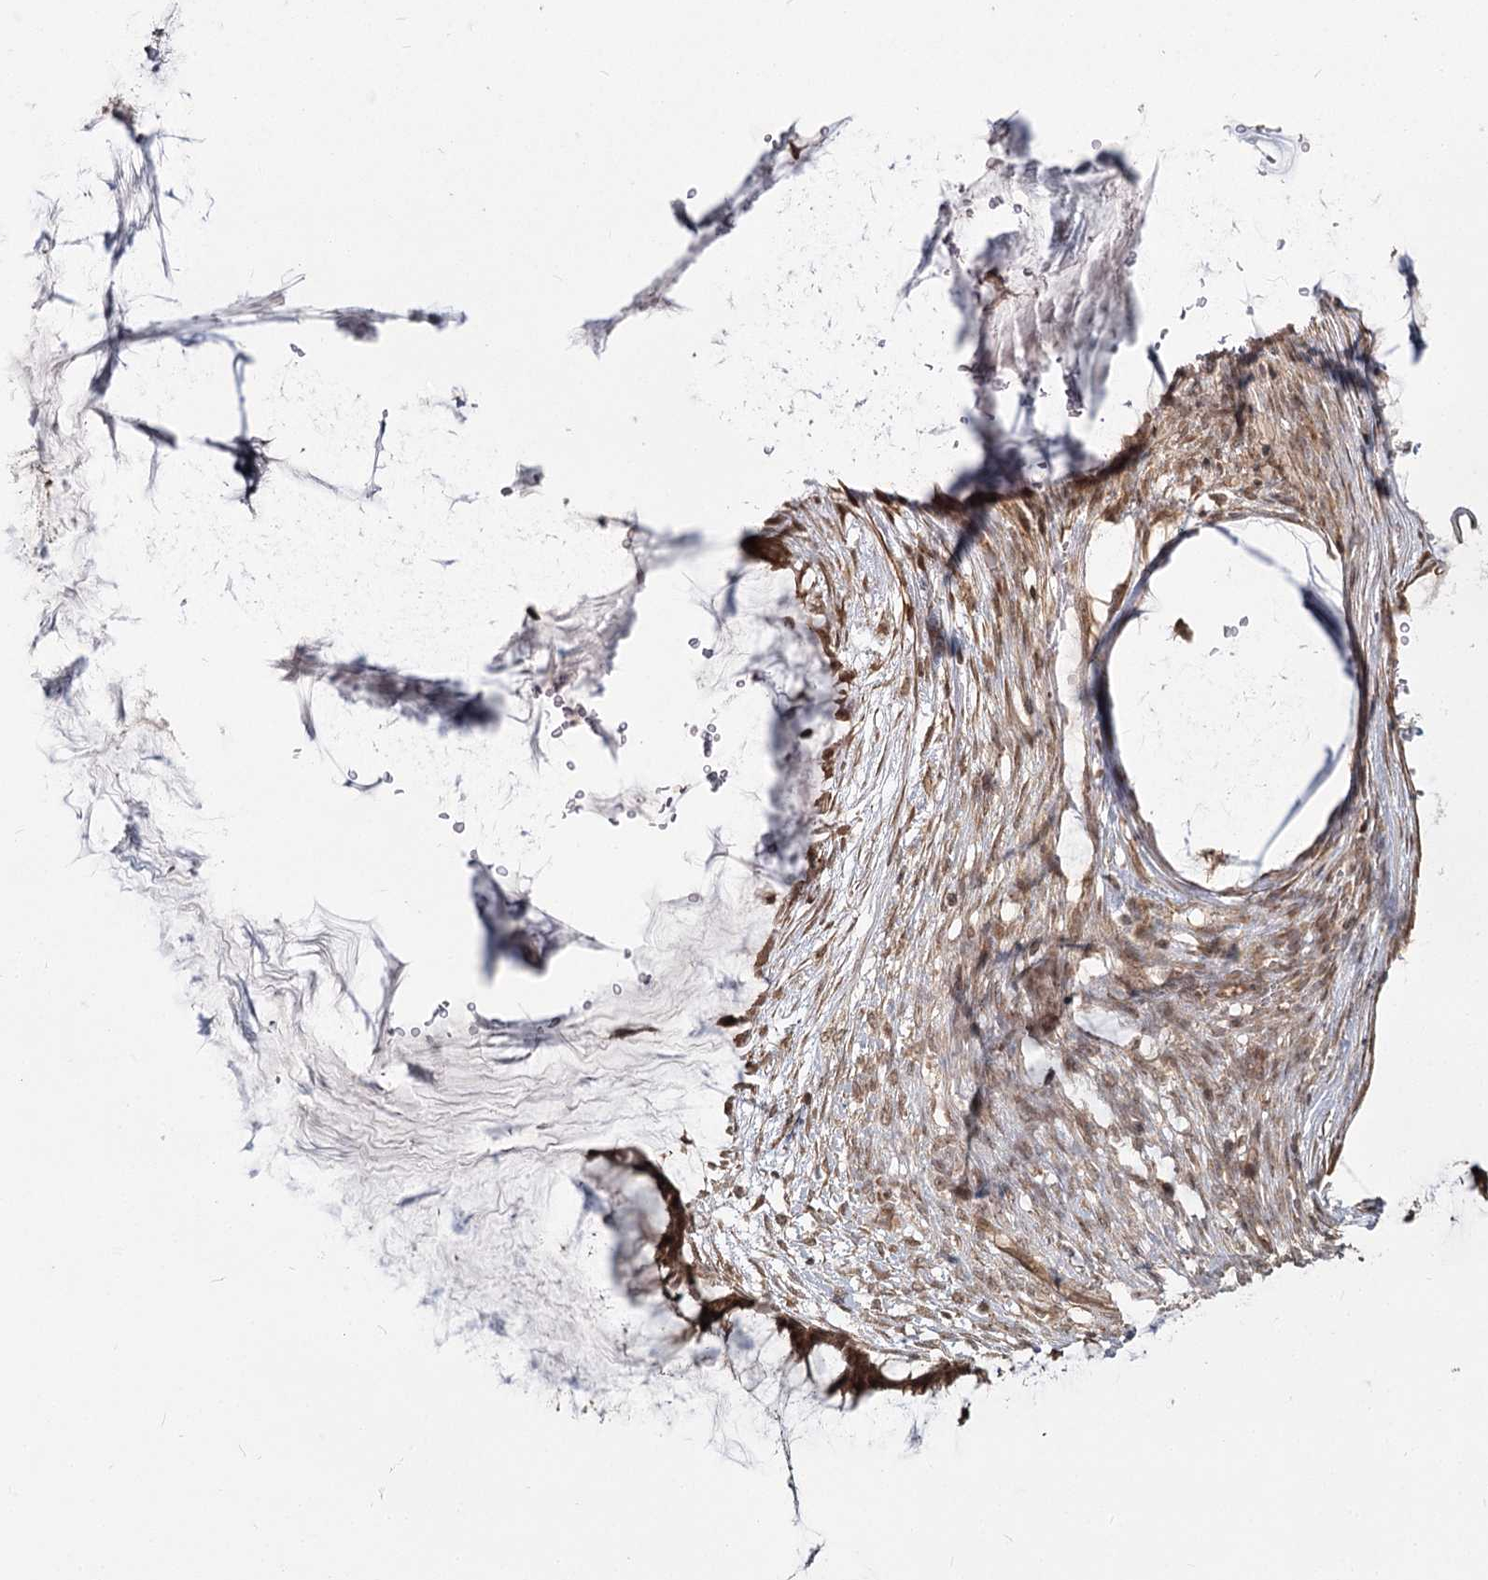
{"staining": {"intensity": "moderate", "quantity": ">75%", "location": "cytoplasmic/membranous,nuclear"}, "tissue": "ovarian cancer", "cell_type": "Tumor cells", "image_type": "cancer", "snomed": [{"axis": "morphology", "description": "Cystadenocarcinoma, mucinous, NOS"}, {"axis": "topography", "description": "Ovary"}], "caption": "Ovarian cancer stained with a protein marker demonstrates moderate staining in tumor cells.", "gene": "R3HDM2", "patient": {"sex": "female", "age": 42}}